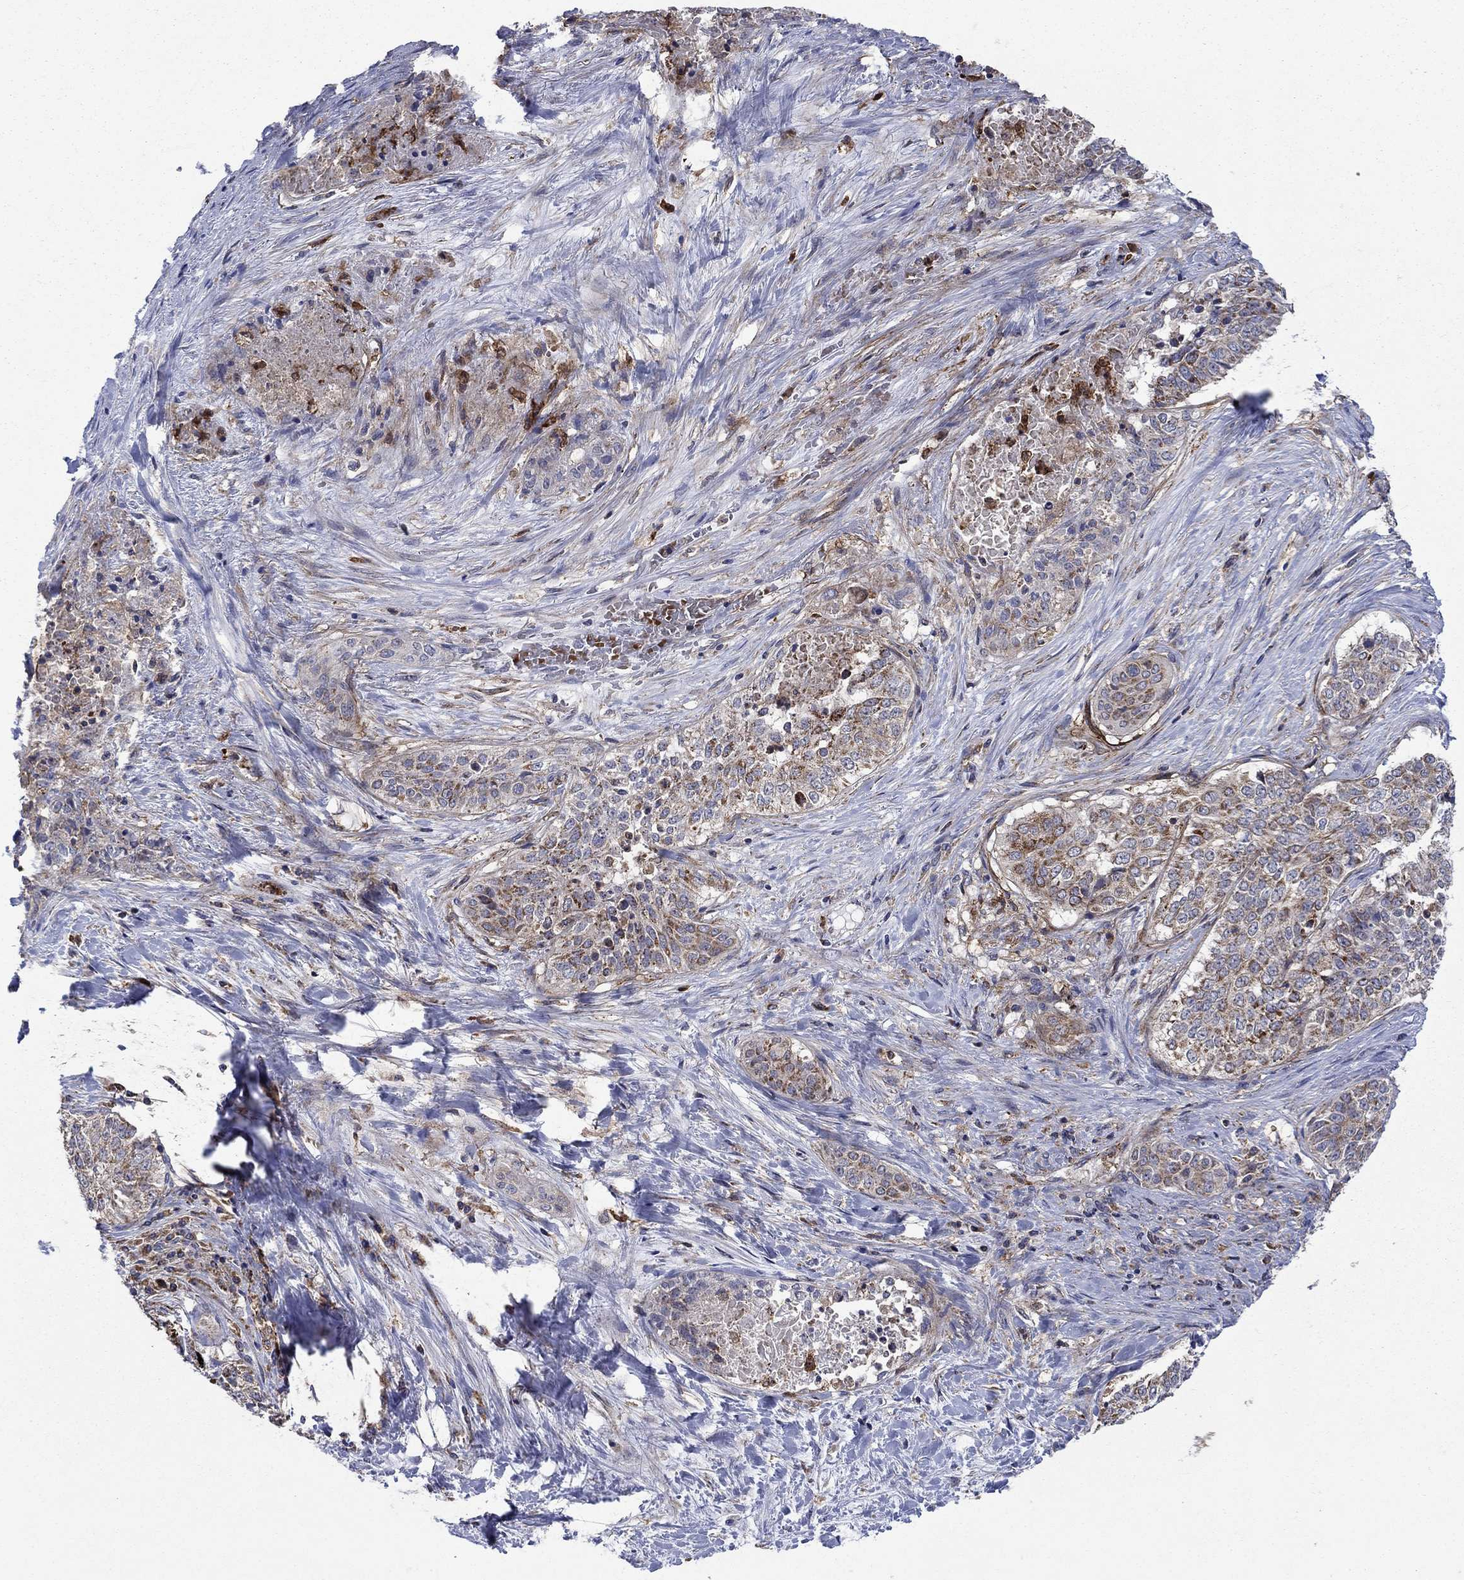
{"staining": {"intensity": "strong", "quantity": "<25%", "location": "cytoplasmic/membranous"}, "tissue": "lung cancer", "cell_type": "Tumor cells", "image_type": "cancer", "snomed": [{"axis": "morphology", "description": "Squamous cell carcinoma, NOS"}, {"axis": "topography", "description": "Lung"}], "caption": "Lung squamous cell carcinoma tissue exhibits strong cytoplasmic/membranous positivity in about <25% of tumor cells (DAB IHC, brown staining for protein, blue staining for nuclei).", "gene": "RNF19B", "patient": {"sex": "male", "age": 64}}